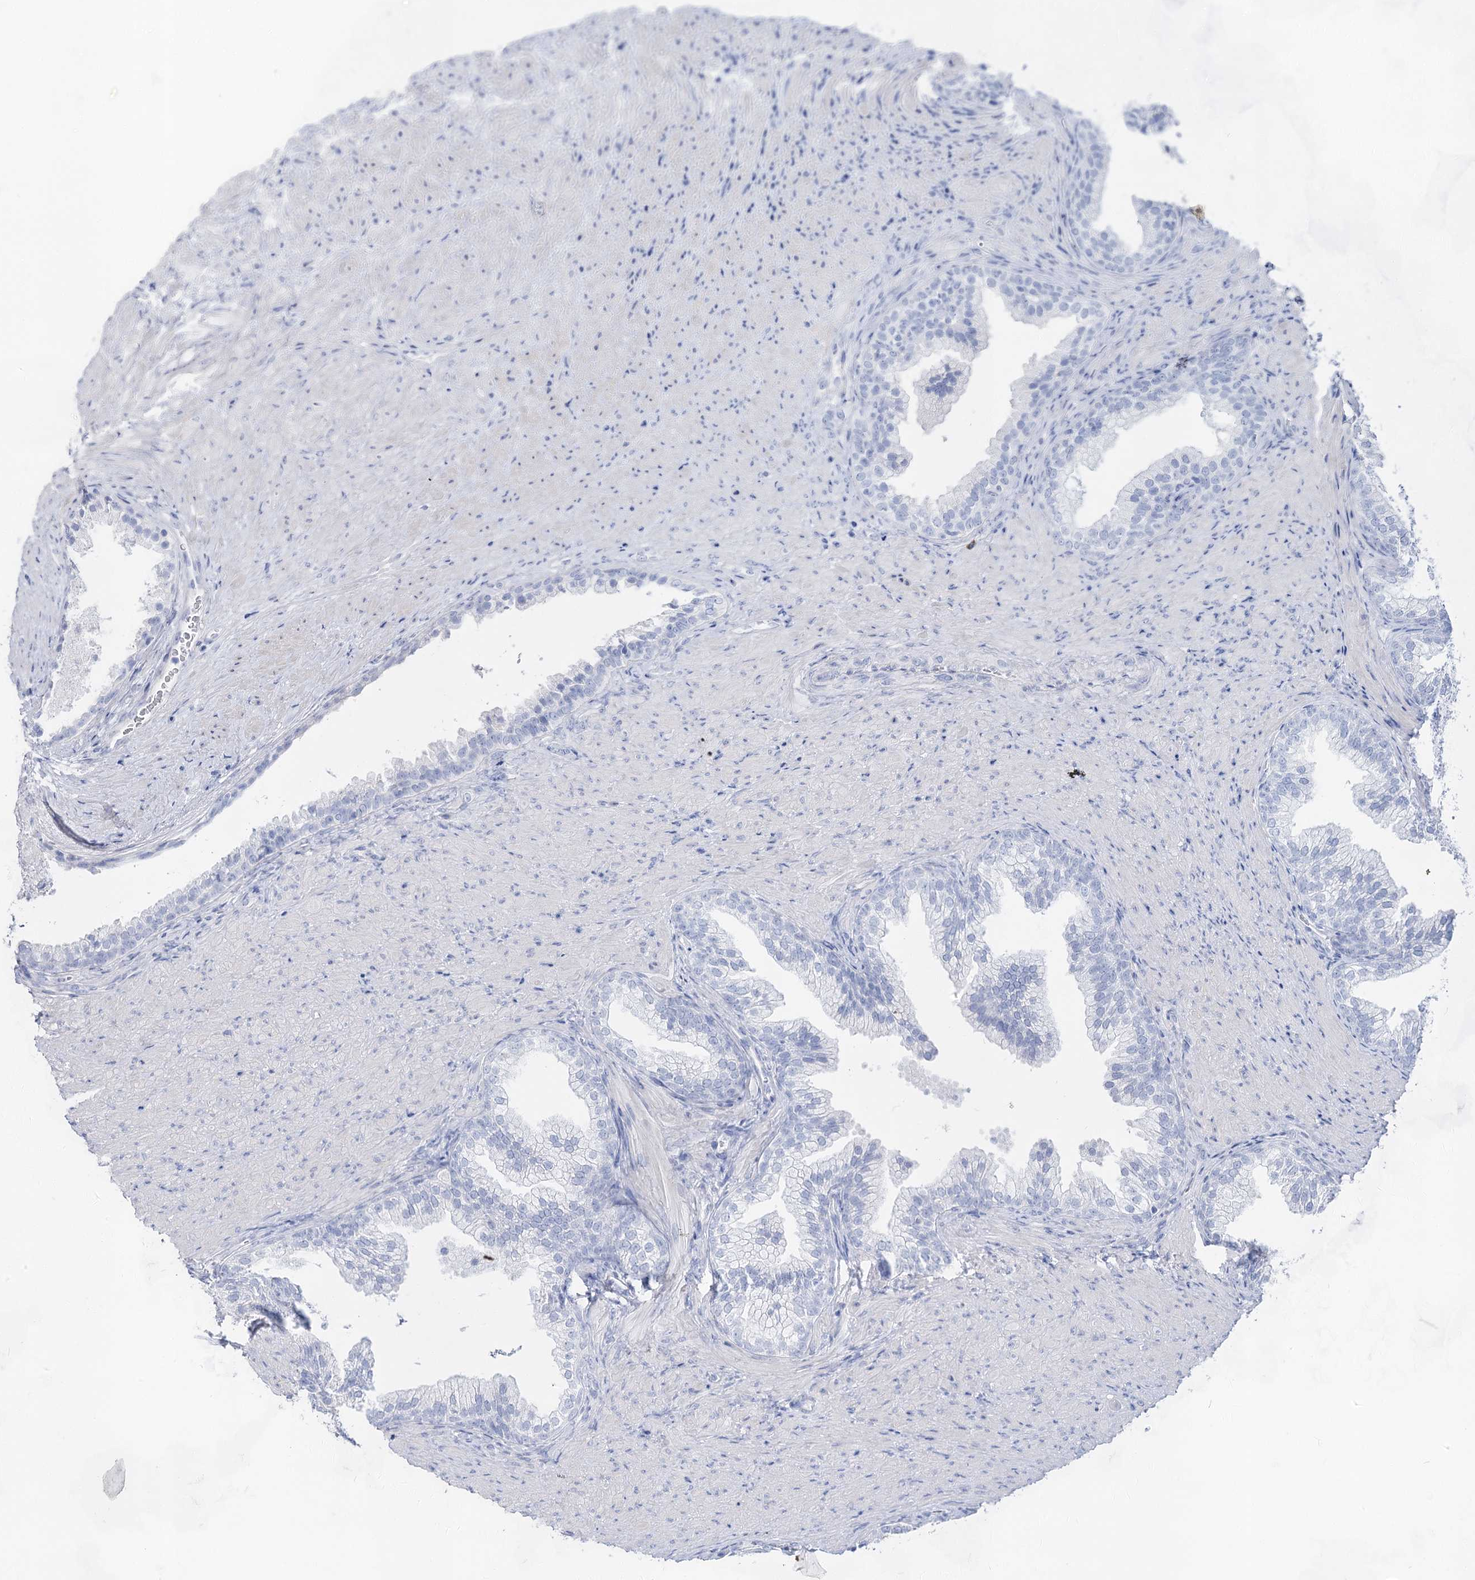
{"staining": {"intensity": "negative", "quantity": "none", "location": "none"}, "tissue": "prostate", "cell_type": "Glandular cells", "image_type": "normal", "snomed": [{"axis": "morphology", "description": "Normal tissue, NOS"}, {"axis": "topography", "description": "Prostate"}], "caption": "Prostate stained for a protein using immunohistochemistry (IHC) exhibits no expression glandular cells.", "gene": "ACRV1", "patient": {"sex": "male", "age": 76}}